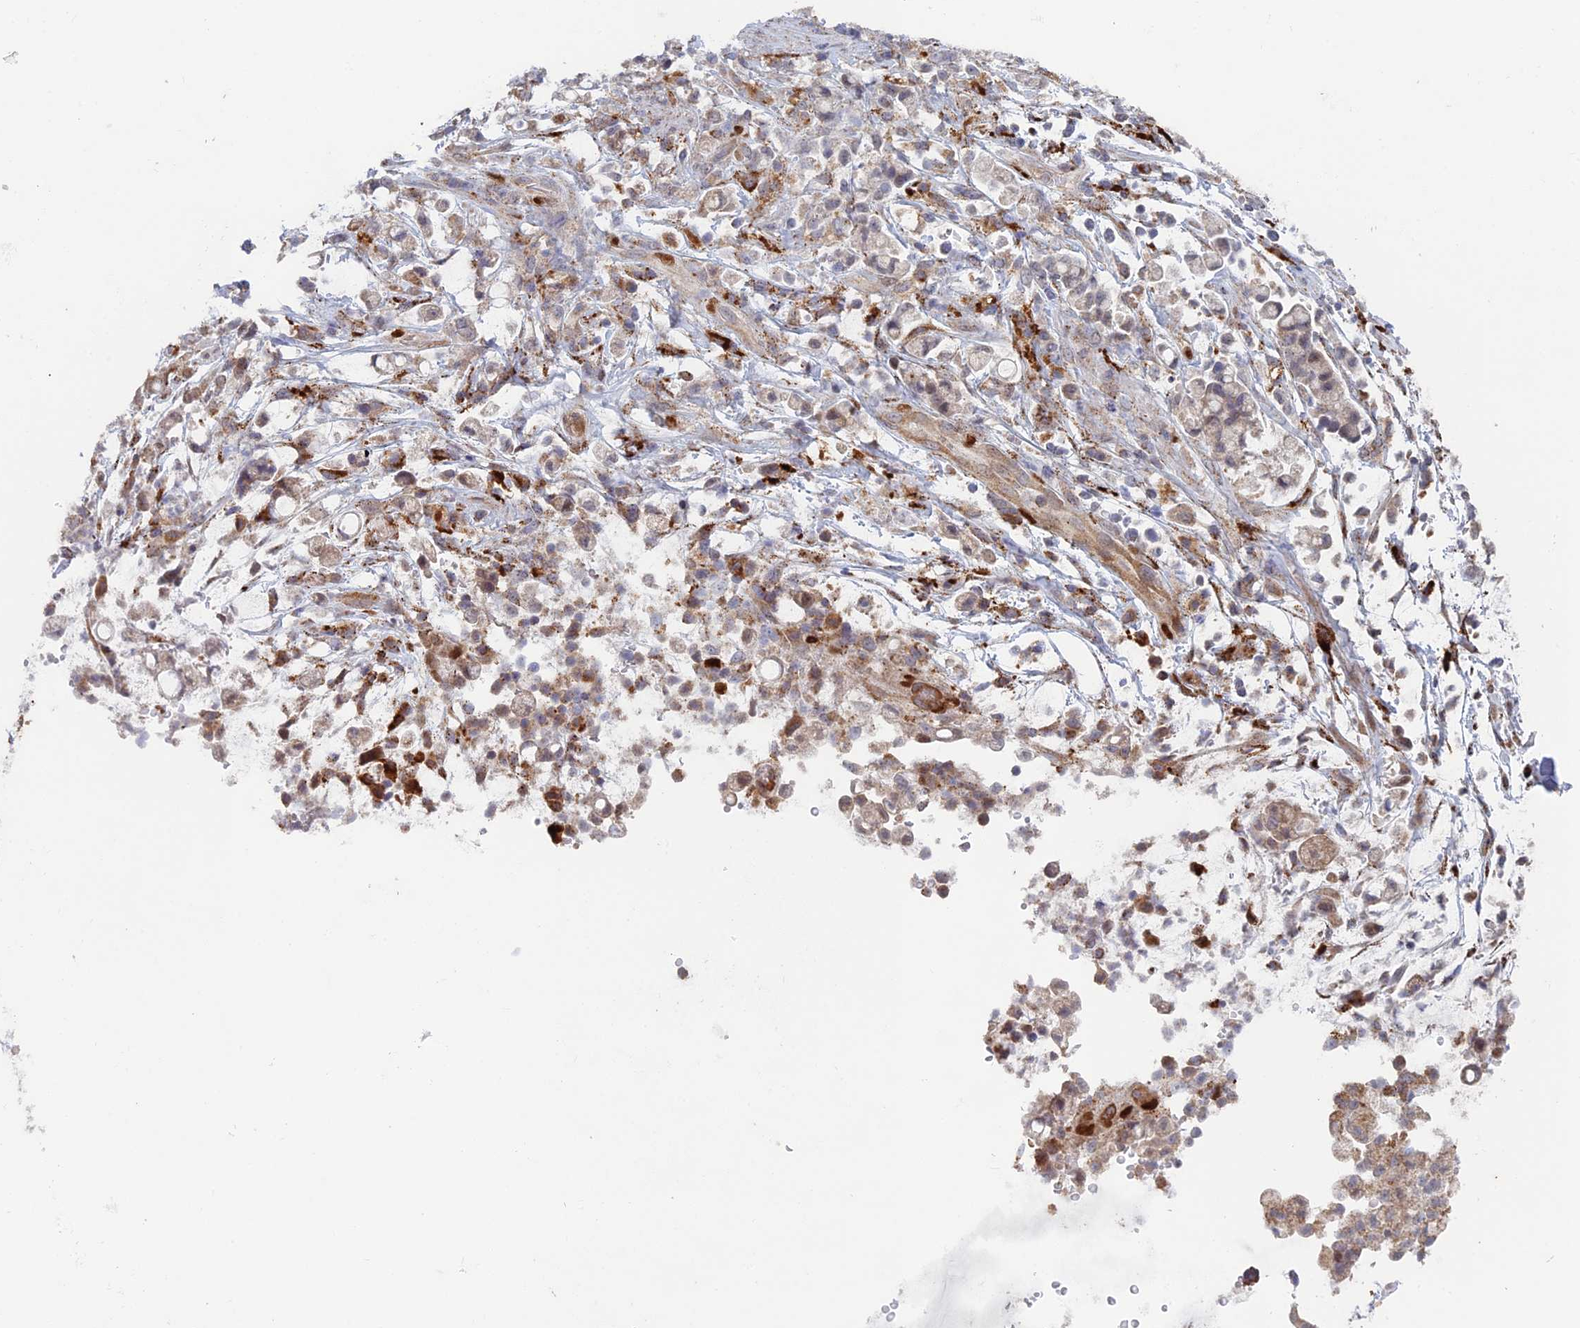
{"staining": {"intensity": "moderate", "quantity": "<25%", "location": "cytoplasmic/membranous"}, "tissue": "stomach cancer", "cell_type": "Tumor cells", "image_type": "cancer", "snomed": [{"axis": "morphology", "description": "Adenocarcinoma, NOS"}, {"axis": "topography", "description": "Stomach"}], "caption": "Immunohistochemistry (IHC) of human stomach adenocarcinoma displays low levels of moderate cytoplasmic/membranous positivity in about <25% of tumor cells.", "gene": "FOXS1", "patient": {"sex": "female", "age": 60}}